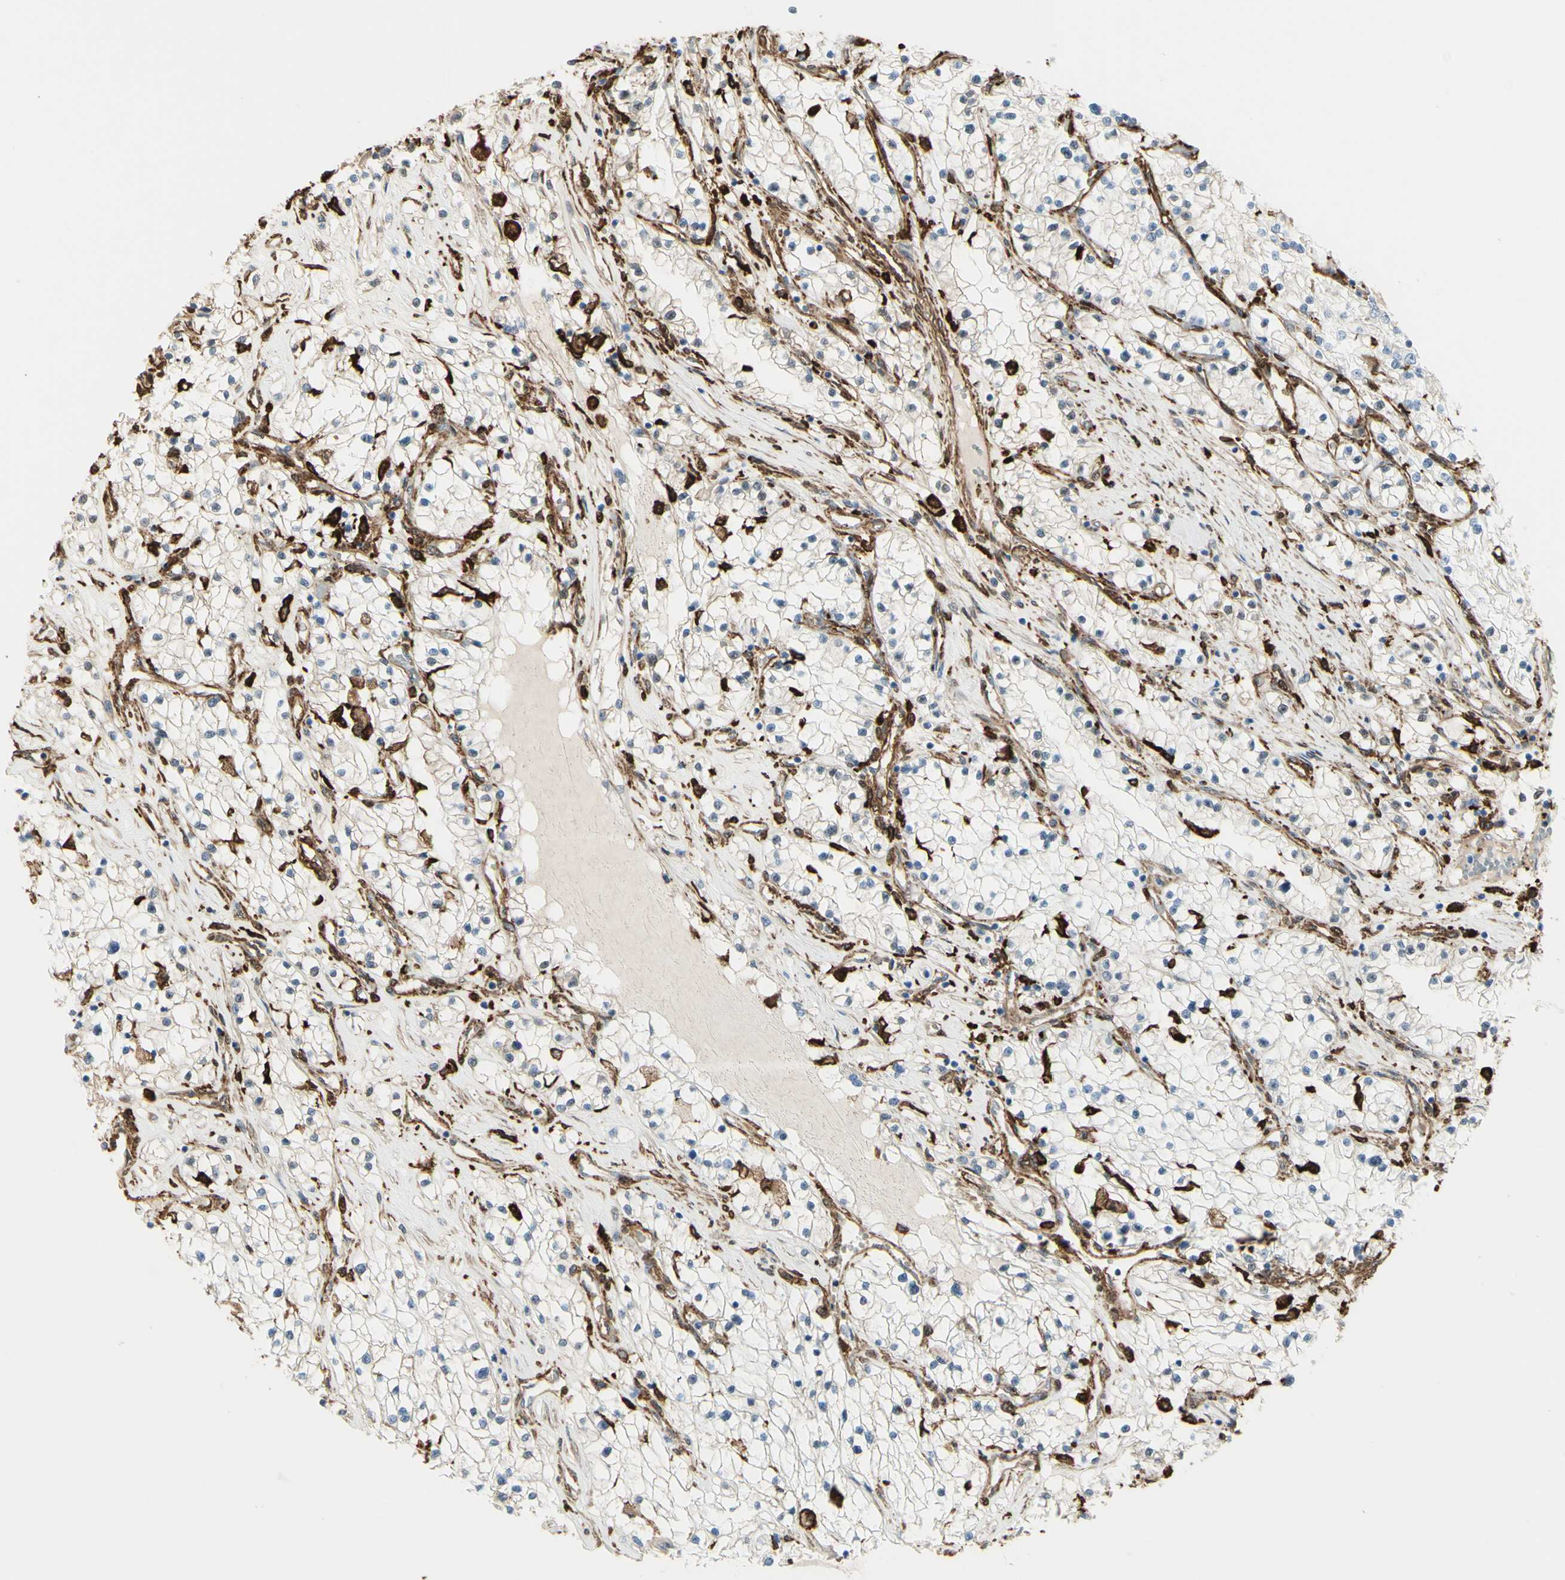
{"staining": {"intensity": "weak", "quantity": "25%-75%", "location": "cytoplasmic/membranous"}, "tissue": "renal cancer", "cell_type": "Tumor cells", "image_type": "cancer", "snomed": [{"axis": "morphology", "description": "Adenocarcinoma, NOS"}, {"axis": "topography", "description": "Kidney"}], "caption": "This image demonstrates immunohistochemistry (IHC) staining of human renal cancer, with low weak cytoplasmic/membranous staining in approximately 25%-75% of tumor cells.", "gene": "GSN", "patient": {"sex": "male", "age": 68}}